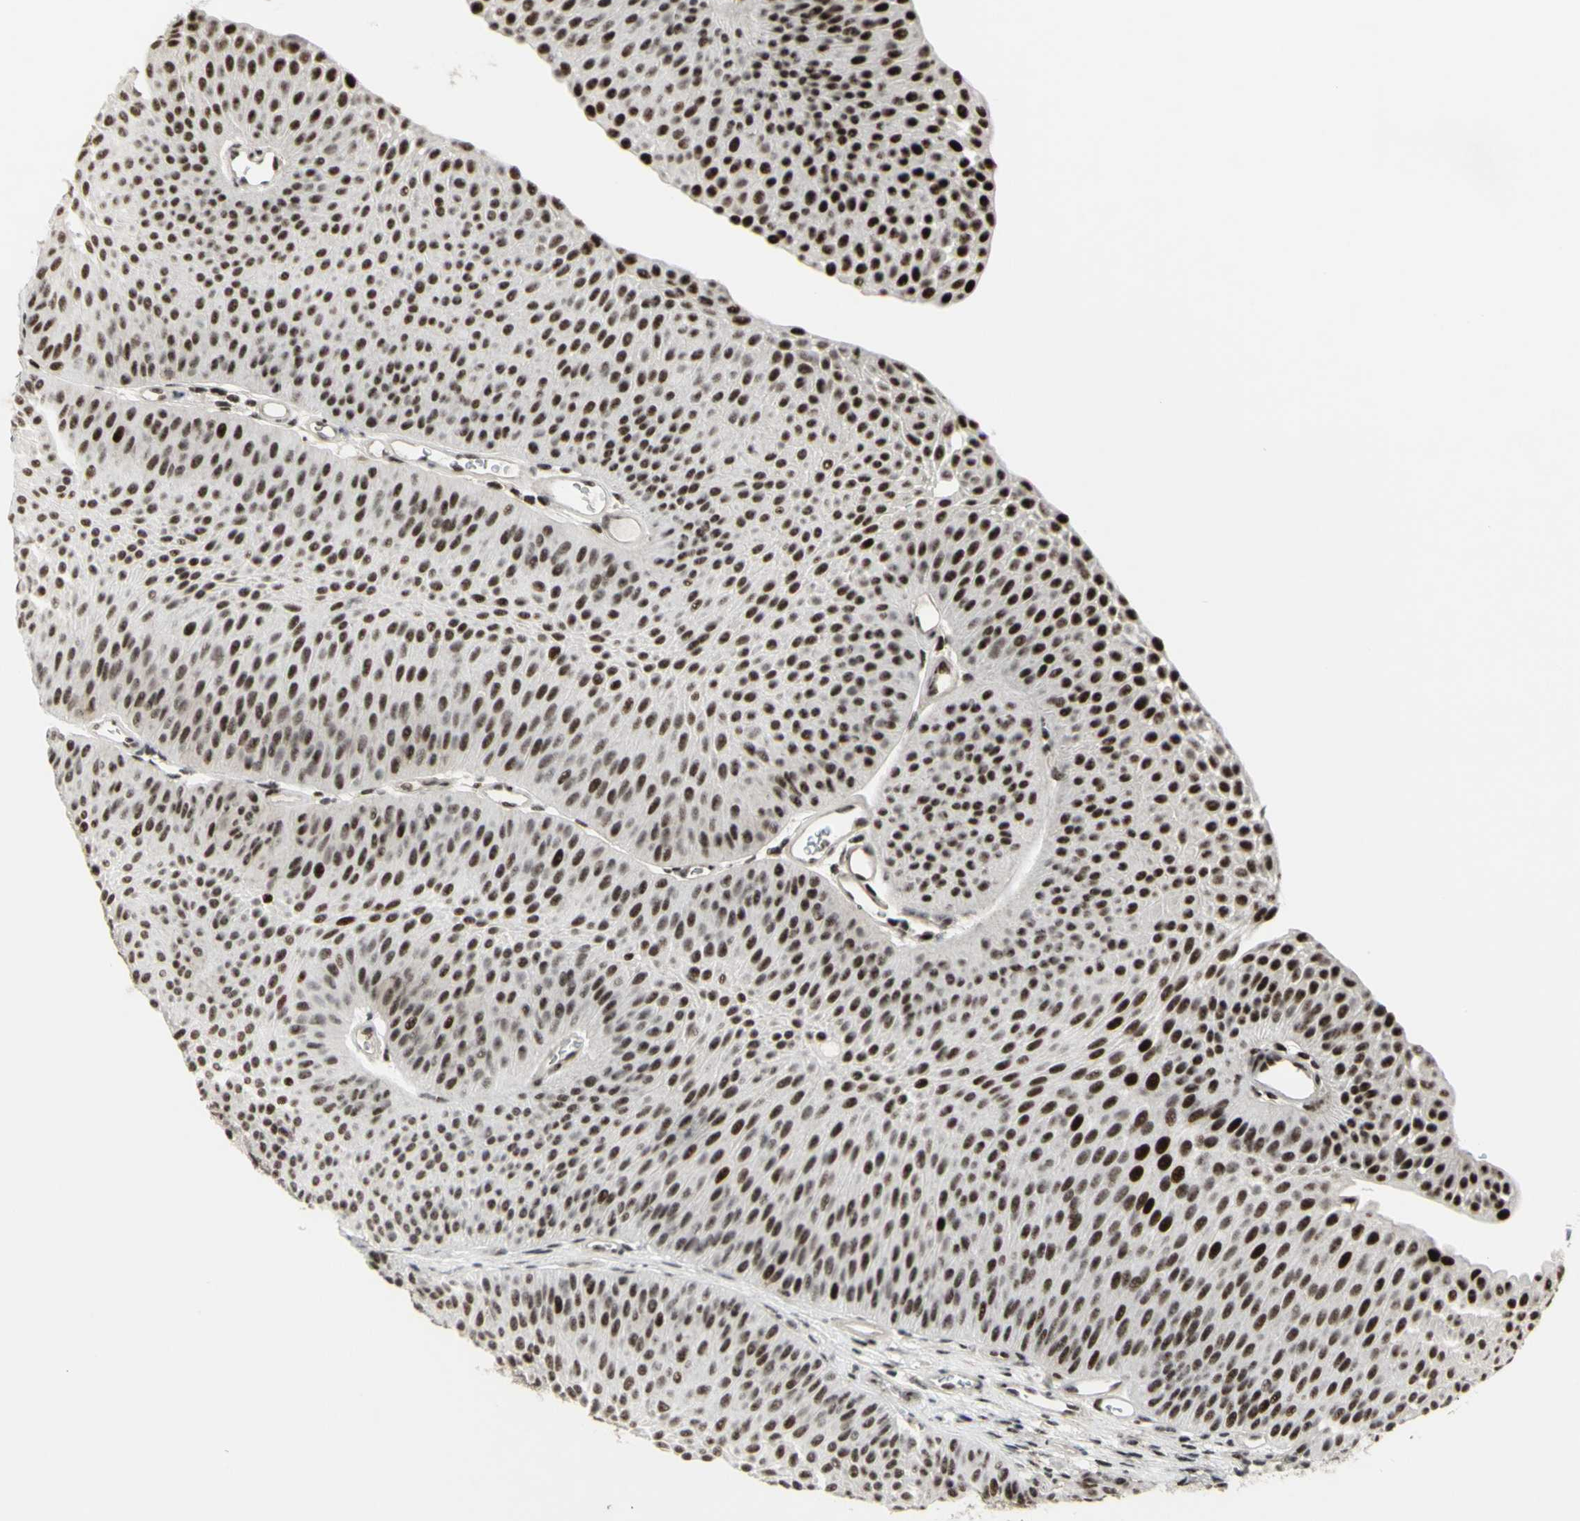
{"staining": {"intensity": "strong", "quantity": ">75%", "location": "nuclear"}, "tissue": "urothelial cancer", "cell_type": "Tumor cells", "image_type": "cancer", "snomed": [{"axis": "morphology", "description": "Urothelial carcinoma, Low grade"}, {"axis": "topography", "description": "Urinary bladder"}], "caption": "Urothelial cancer was stained to show a protein in brown. There is high levels of strong nuclear positivity in approximately >75% of tumor cells. Immunohistochemistry (ihc) stains the protein of interest in brown and the nuclei are stained blue.", "gene": "SUPT6H", "patient": {"sex": "female", "age": 60}}